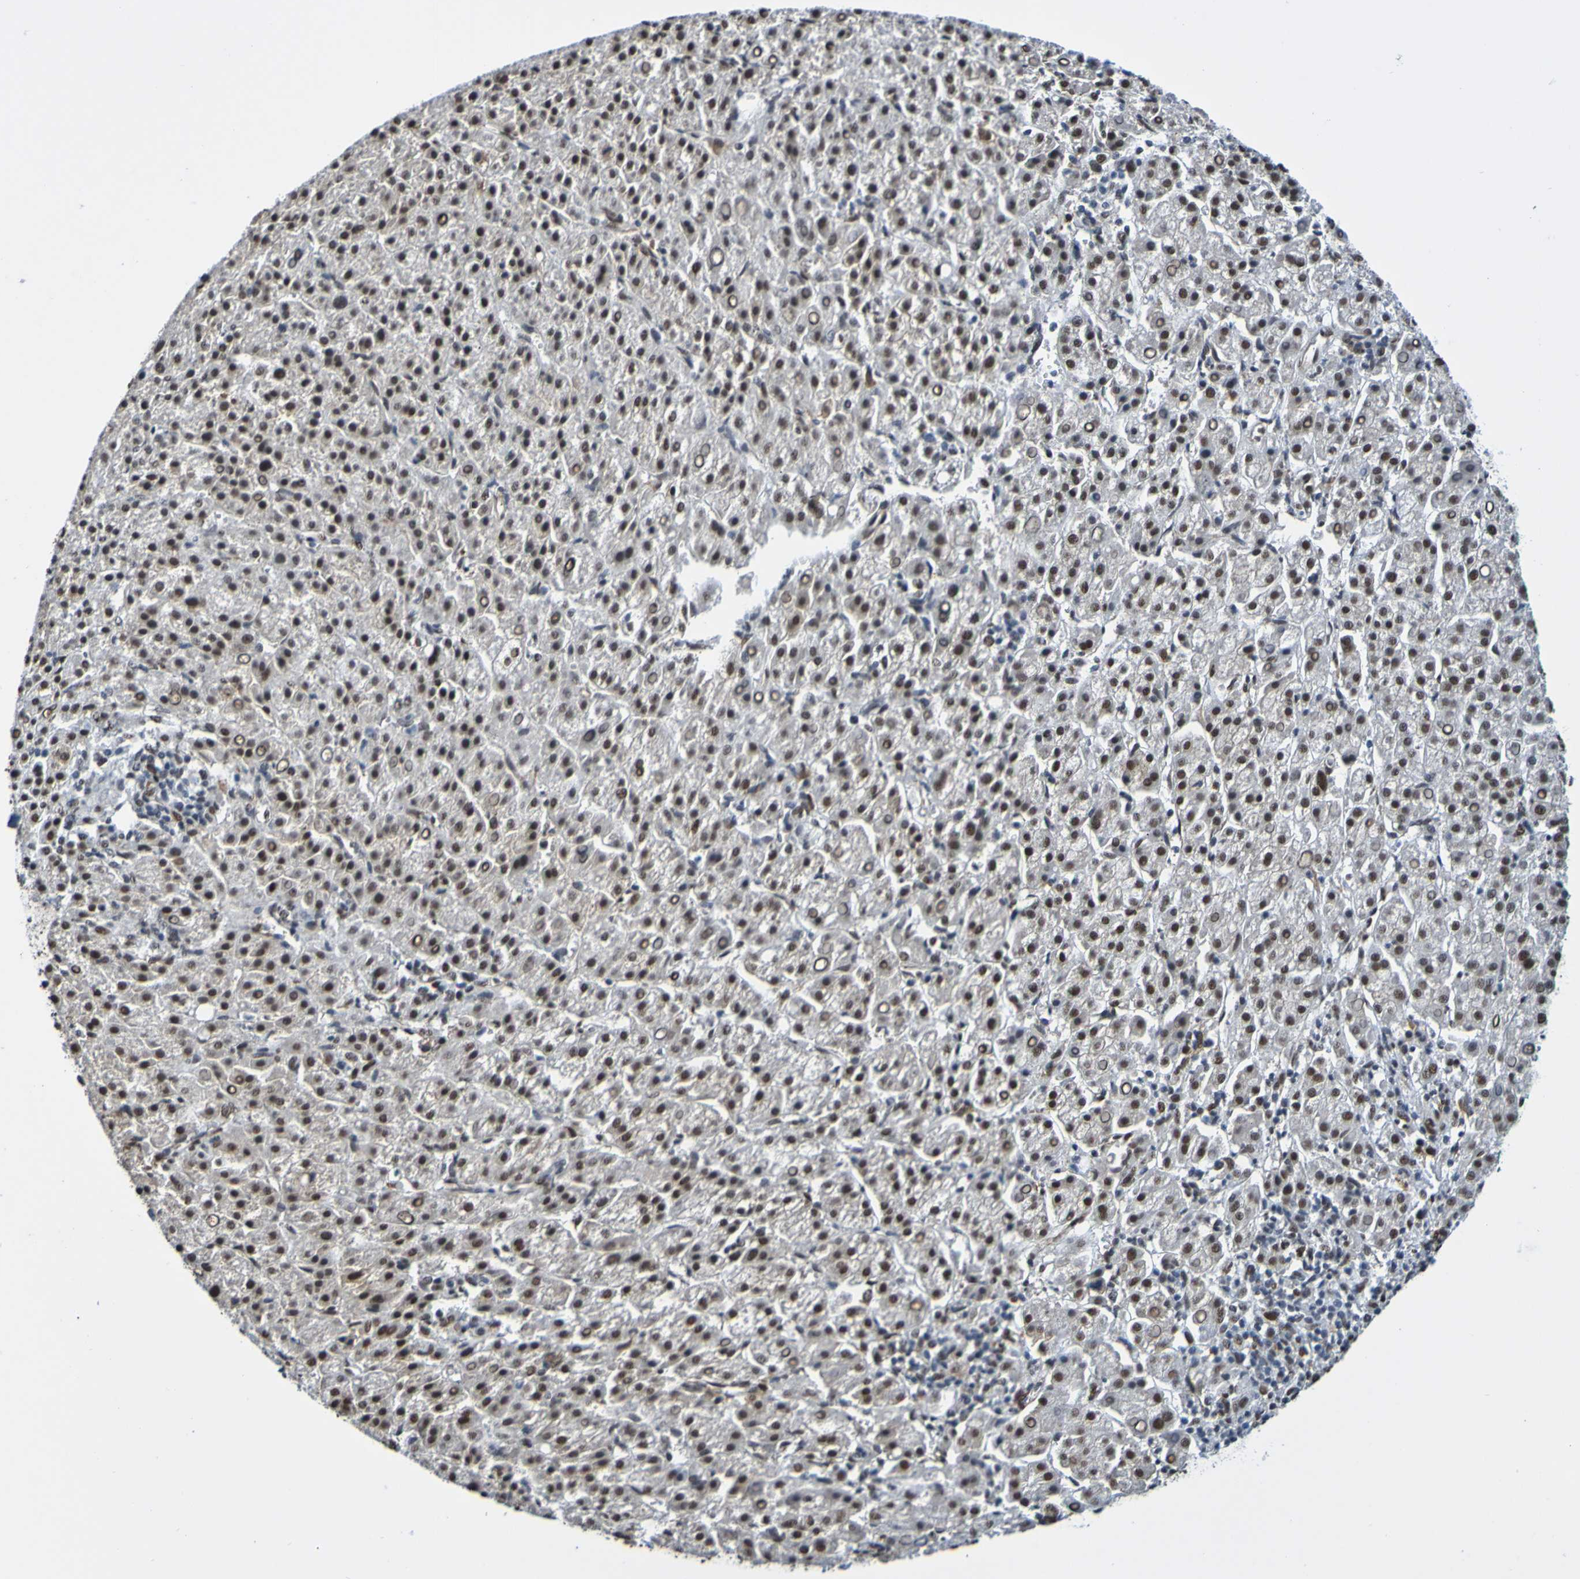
{"staining": {"intensity": "strong", "quantity": ">75%", "location": "nuclear"}, "tissue": "liver cancer", "cell_type": "Tumor cells", "image_type": "cancer", "snomed": [{"axis": "morphology", "description": "Carcinoma, Hepatocellular, NOS"}, {"axis": "topography", "description": "Liver"}], "caption": "Tumor cells demonstrate strong nuclear expression in about >75% of cells in liver cancer.", "gene": "HDAC2", "patient": {"sex": "female", "age": 58}}